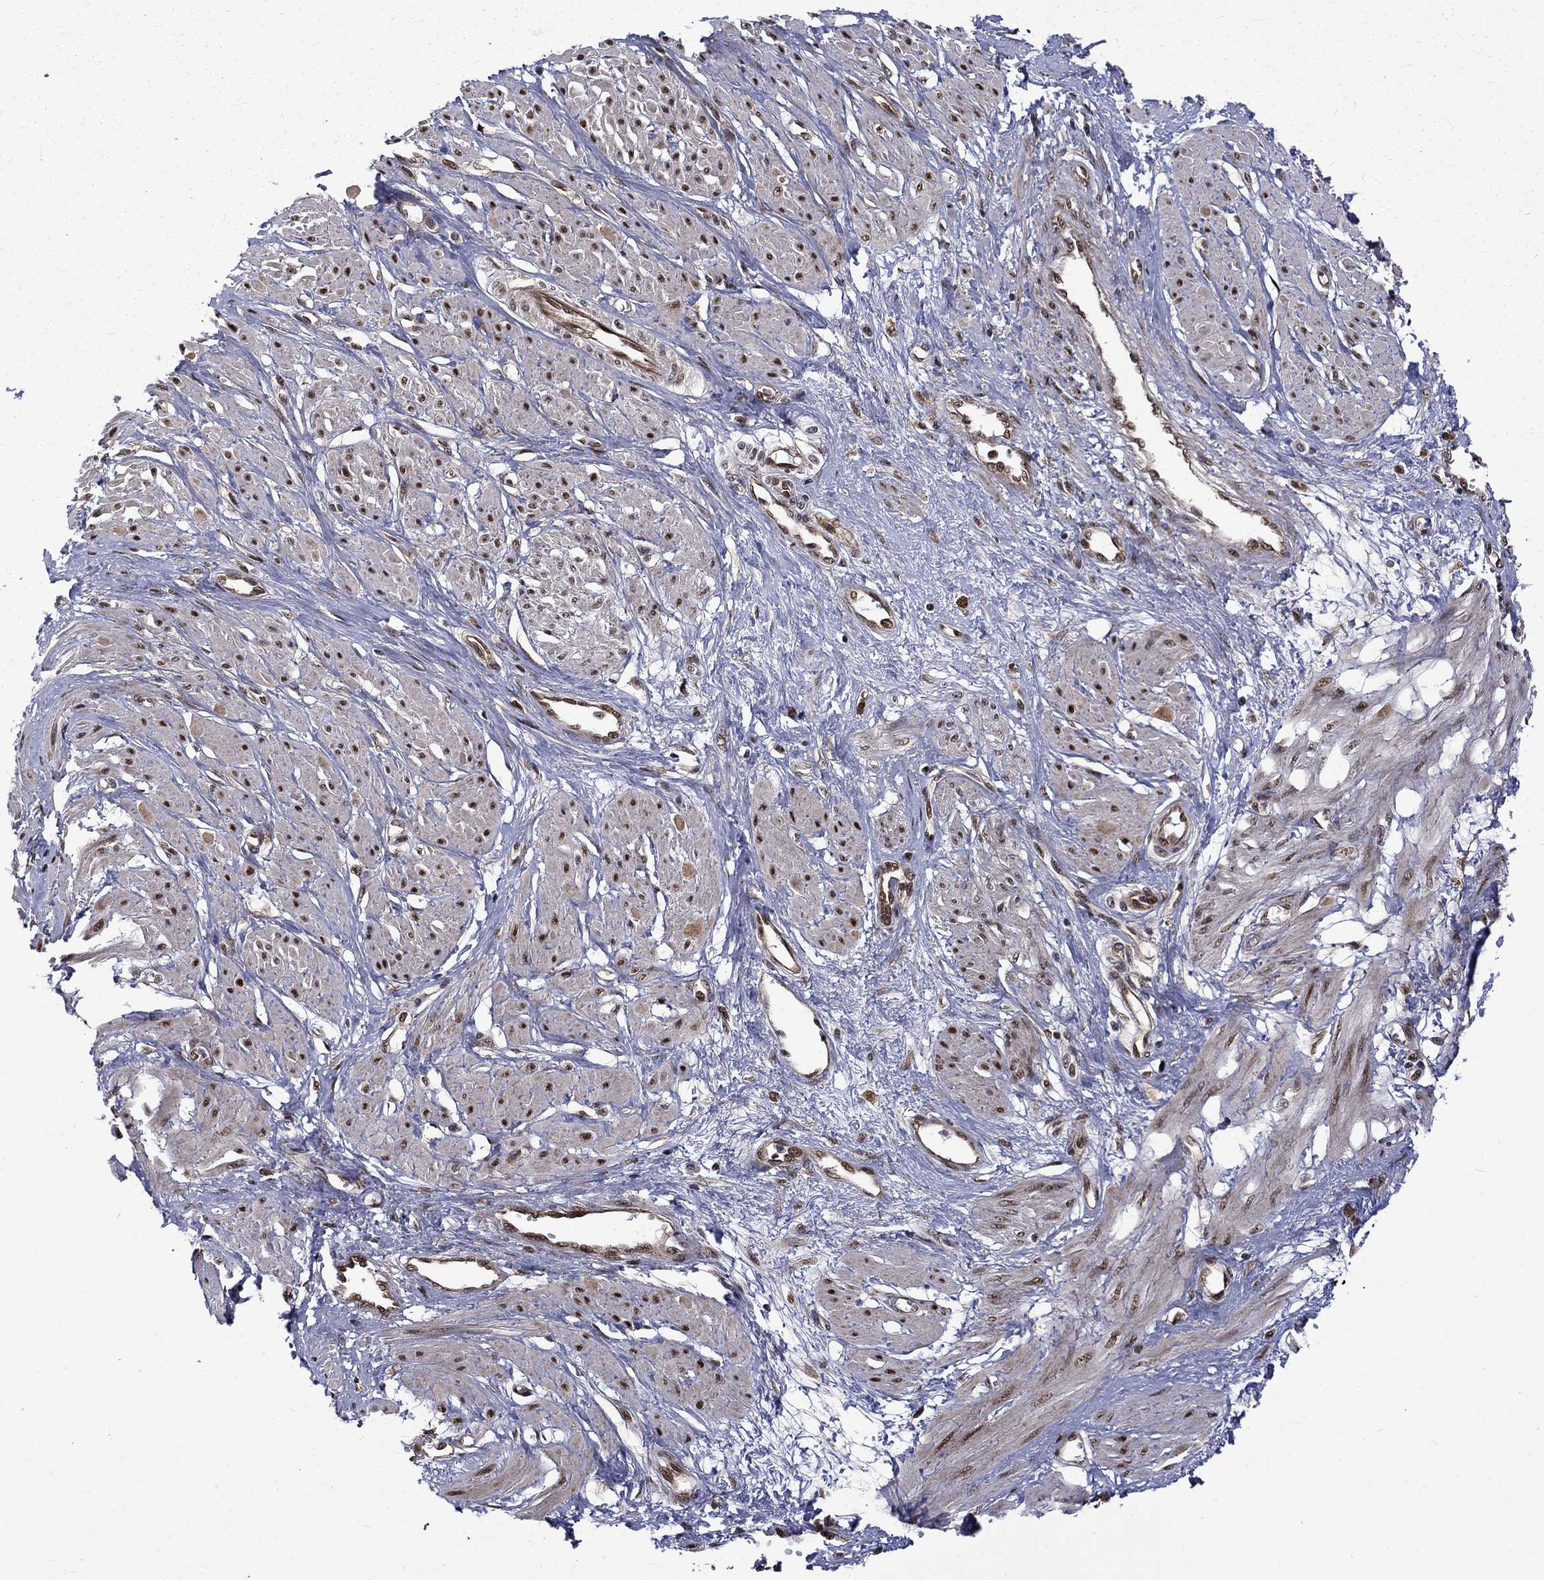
{"staining": {"intensity": "strong", "quantity": ">75%", "location": "nuclear"}, "tissue": "smooth muscle", "cell_type": "Smooth muscle cells", "image_type": "normal", "snomed": [{"axis": "morphology", "description": "Normal tissue, NOS"}, {"axis": "topography", "description": "Smooth muscle"}, {"axis": "topography", "description": "Uterus"}], "caption": "Immunohistochemistry (IHC) (DAB) staining of normal human smooth muscle demonstrates strong nuclear protein expression in about >75% of smooth muscle cells.", "gene": "KPNA3", "patient": {"sex": "female", "age": 39}}